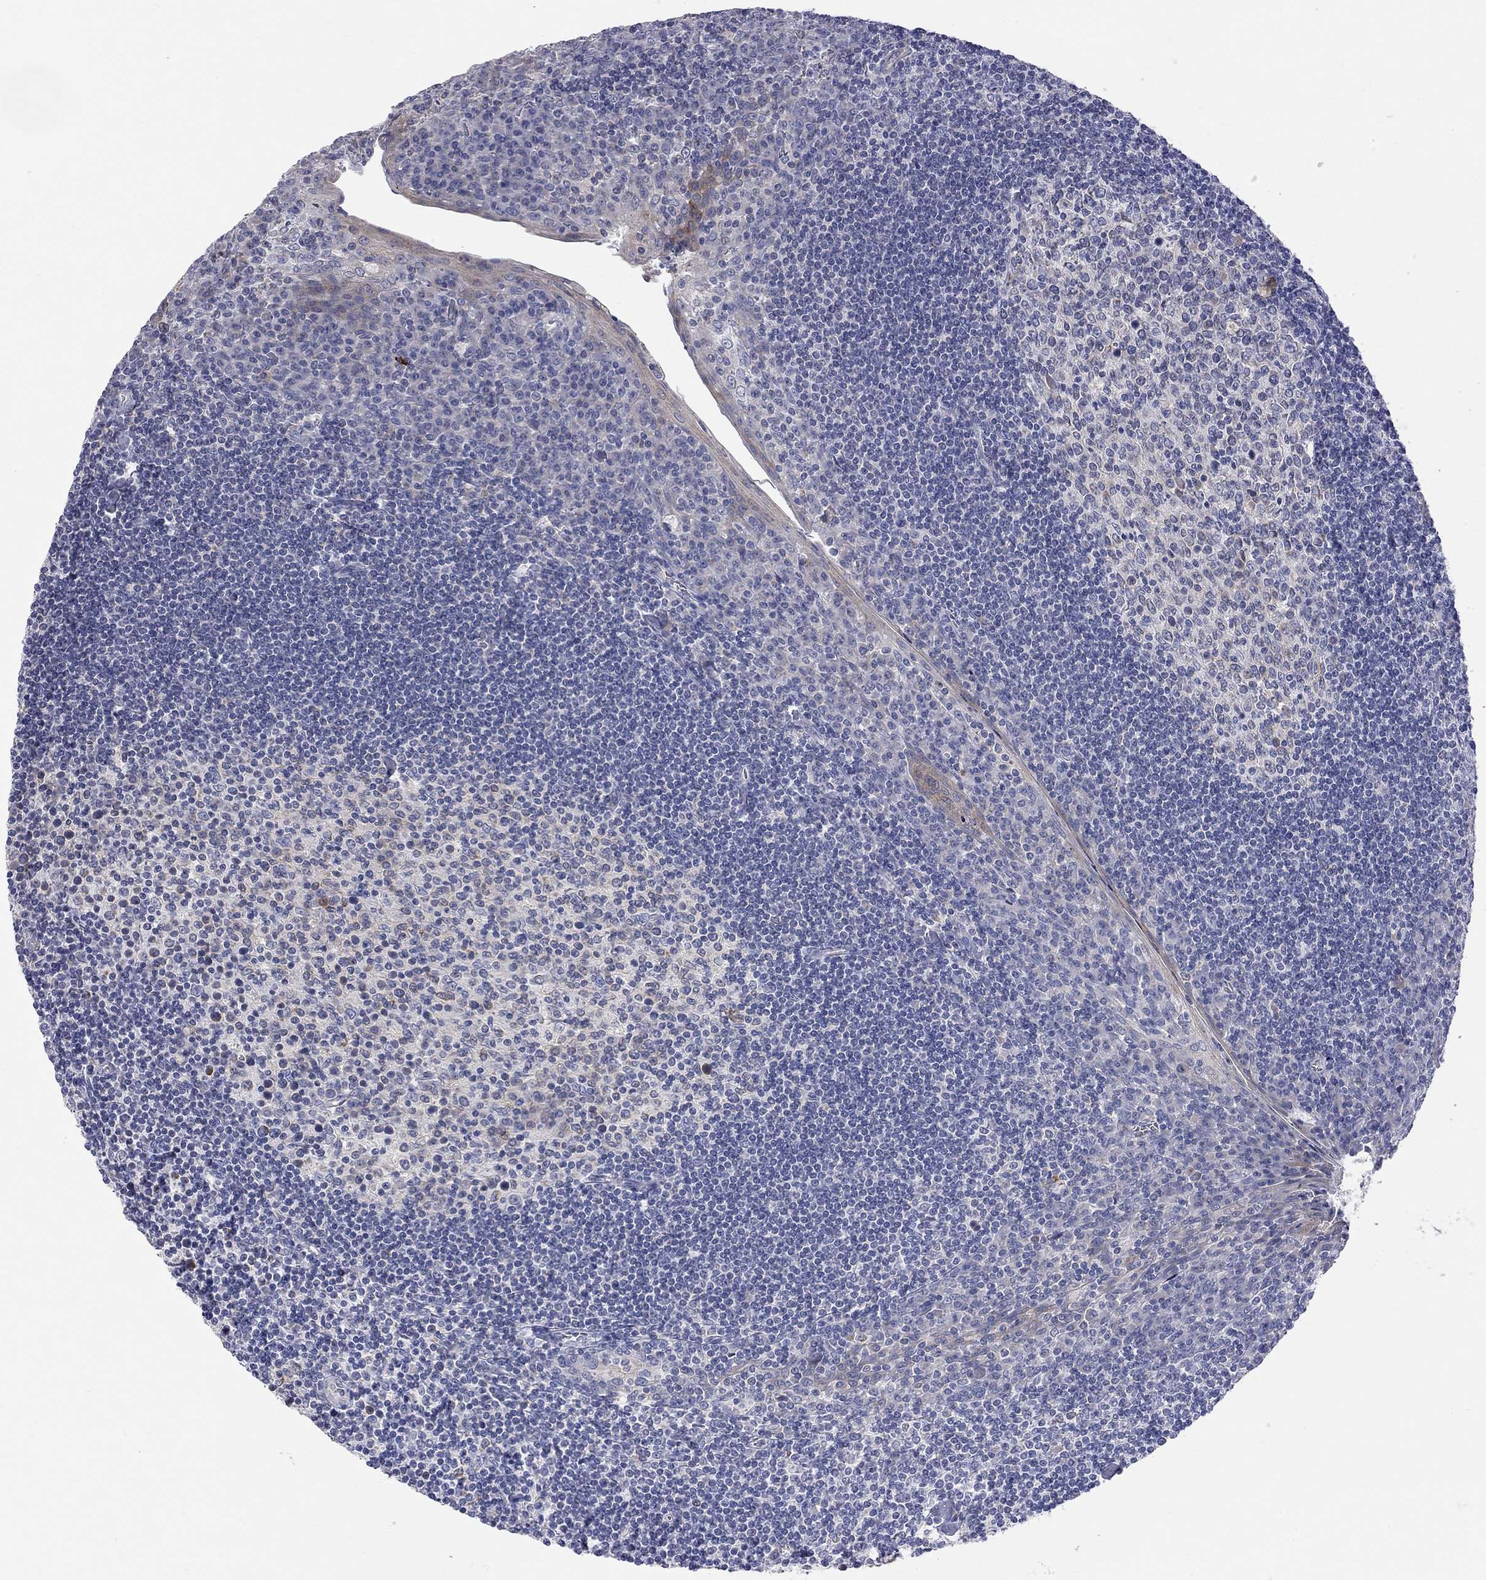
{"staining": {"intensity": "negative", "quantity": "none", "location": "none"}, "tissue": "tonsil", "cell_type": "Germinal center cells", "image_type": "normal", "snomed": [{"axis": "morphology", "description": "Normal tissue, NOS"}, {"axis": "topography", "description": "Tonsil"}], "caption": "Immunohistochemical staining of benign tonsil displays no significant staining in germinal center cells. (IHC, brightfield microscopy, high magnification).", "gene": "ACSL1", "patient": {"sex": "female", "age": 12}}